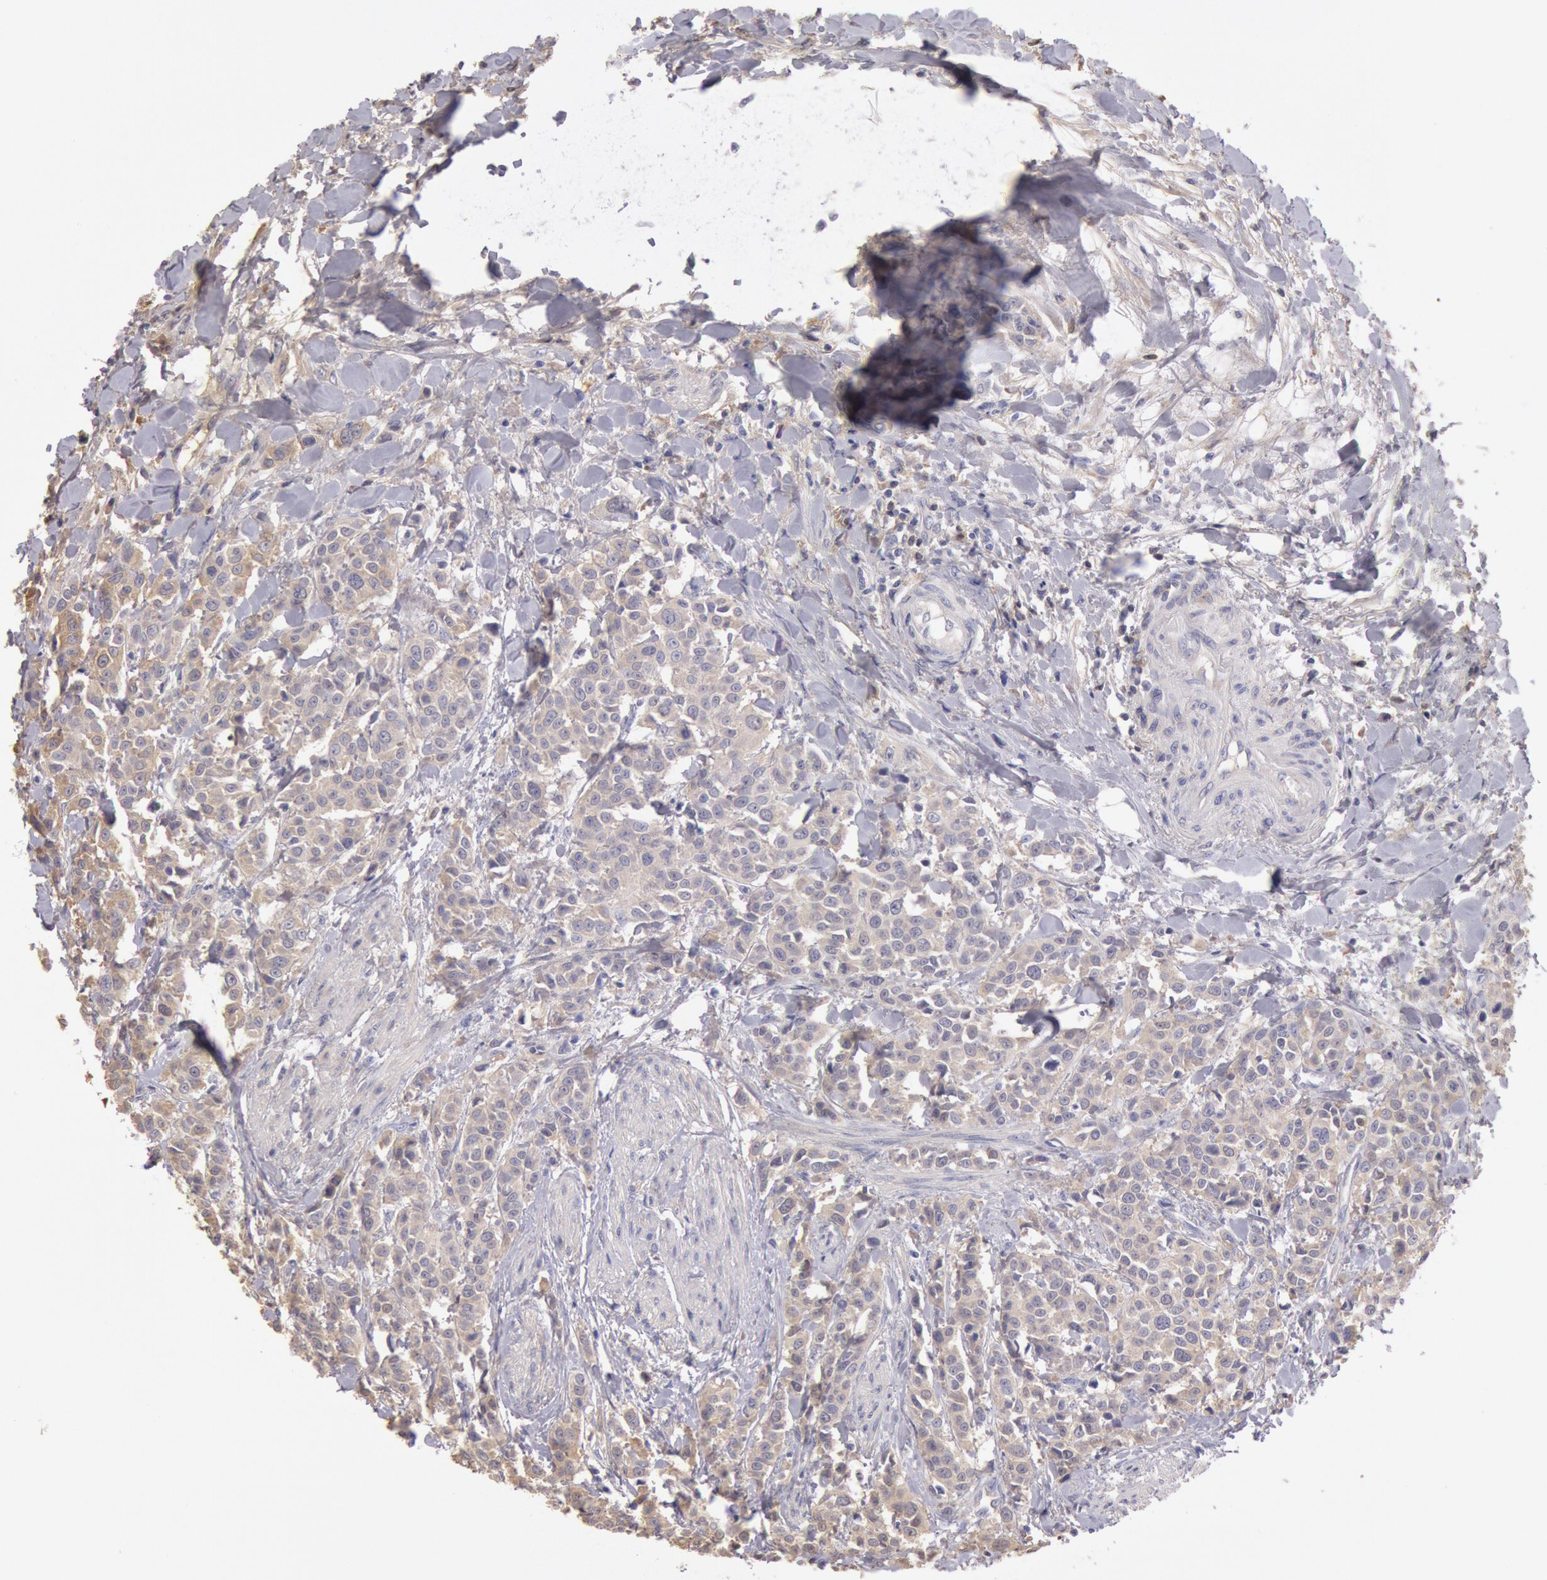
{"staining": {"intensity": "negative", "quantity": "none", "location": "none"}, "tissue": "urothelial cancer", "cell_type": "Tumor cells", "image_type": "cancer", "snomed": [{"axis": "morphology", "description": "Urothelial carcinoma, High grade"}, {"axis": "topography", "description": "Urinary bladder"}], "caption": "Tumor cells show no significant staining in urothelial cancer. The staining was performed using DAB to visualize the protein expression in brown, while the nuclei were stained in blue with hematoxylin (Magnification: 20x).", "gene": "C1R", "patient": {"sex": "male", "age": 56}}